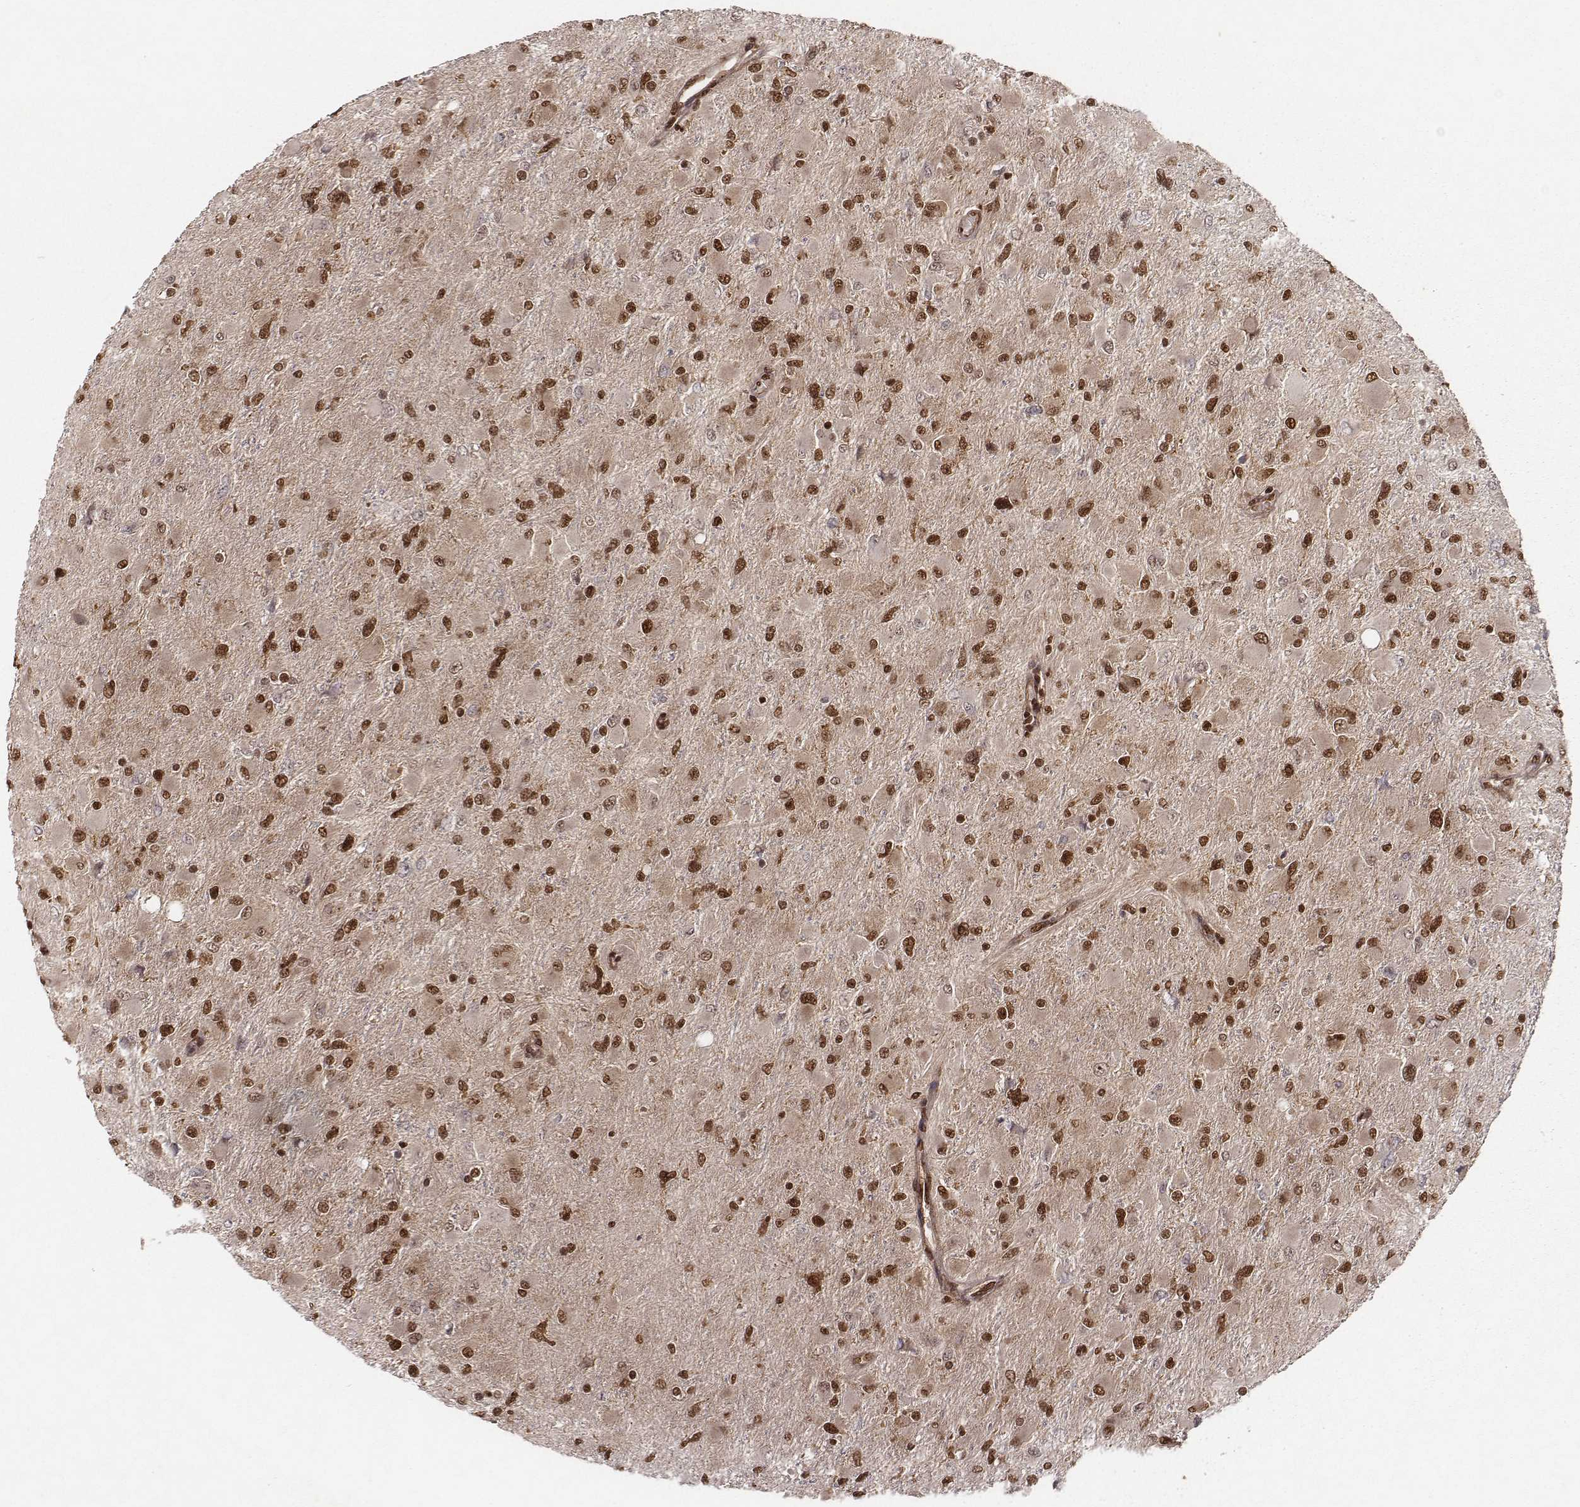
{"staining": {"intensity": "moderate", "quantity": ">75%", "location": "cytoplasmic/membranous,nuclear"}, "tissue": "glioma", "cell_type": "Tumor cells", "image_type": "cancer", "snomed": [{"axis": "morphology", "description": "Glioma, malignant, High grade"}, {"axis": "topography", "description": "Cerebral cortex"}], "caption": "DAB (3,3'-diaminobenzidine) immunohistochemical staining of human malignant high-grade glioma displays moderate cytoplasmic/membranous and nuclear protein staining in approximately >75% of tumor cells.", "gene": "NFX1", "patient": {"sex": "female", "age": 36}}